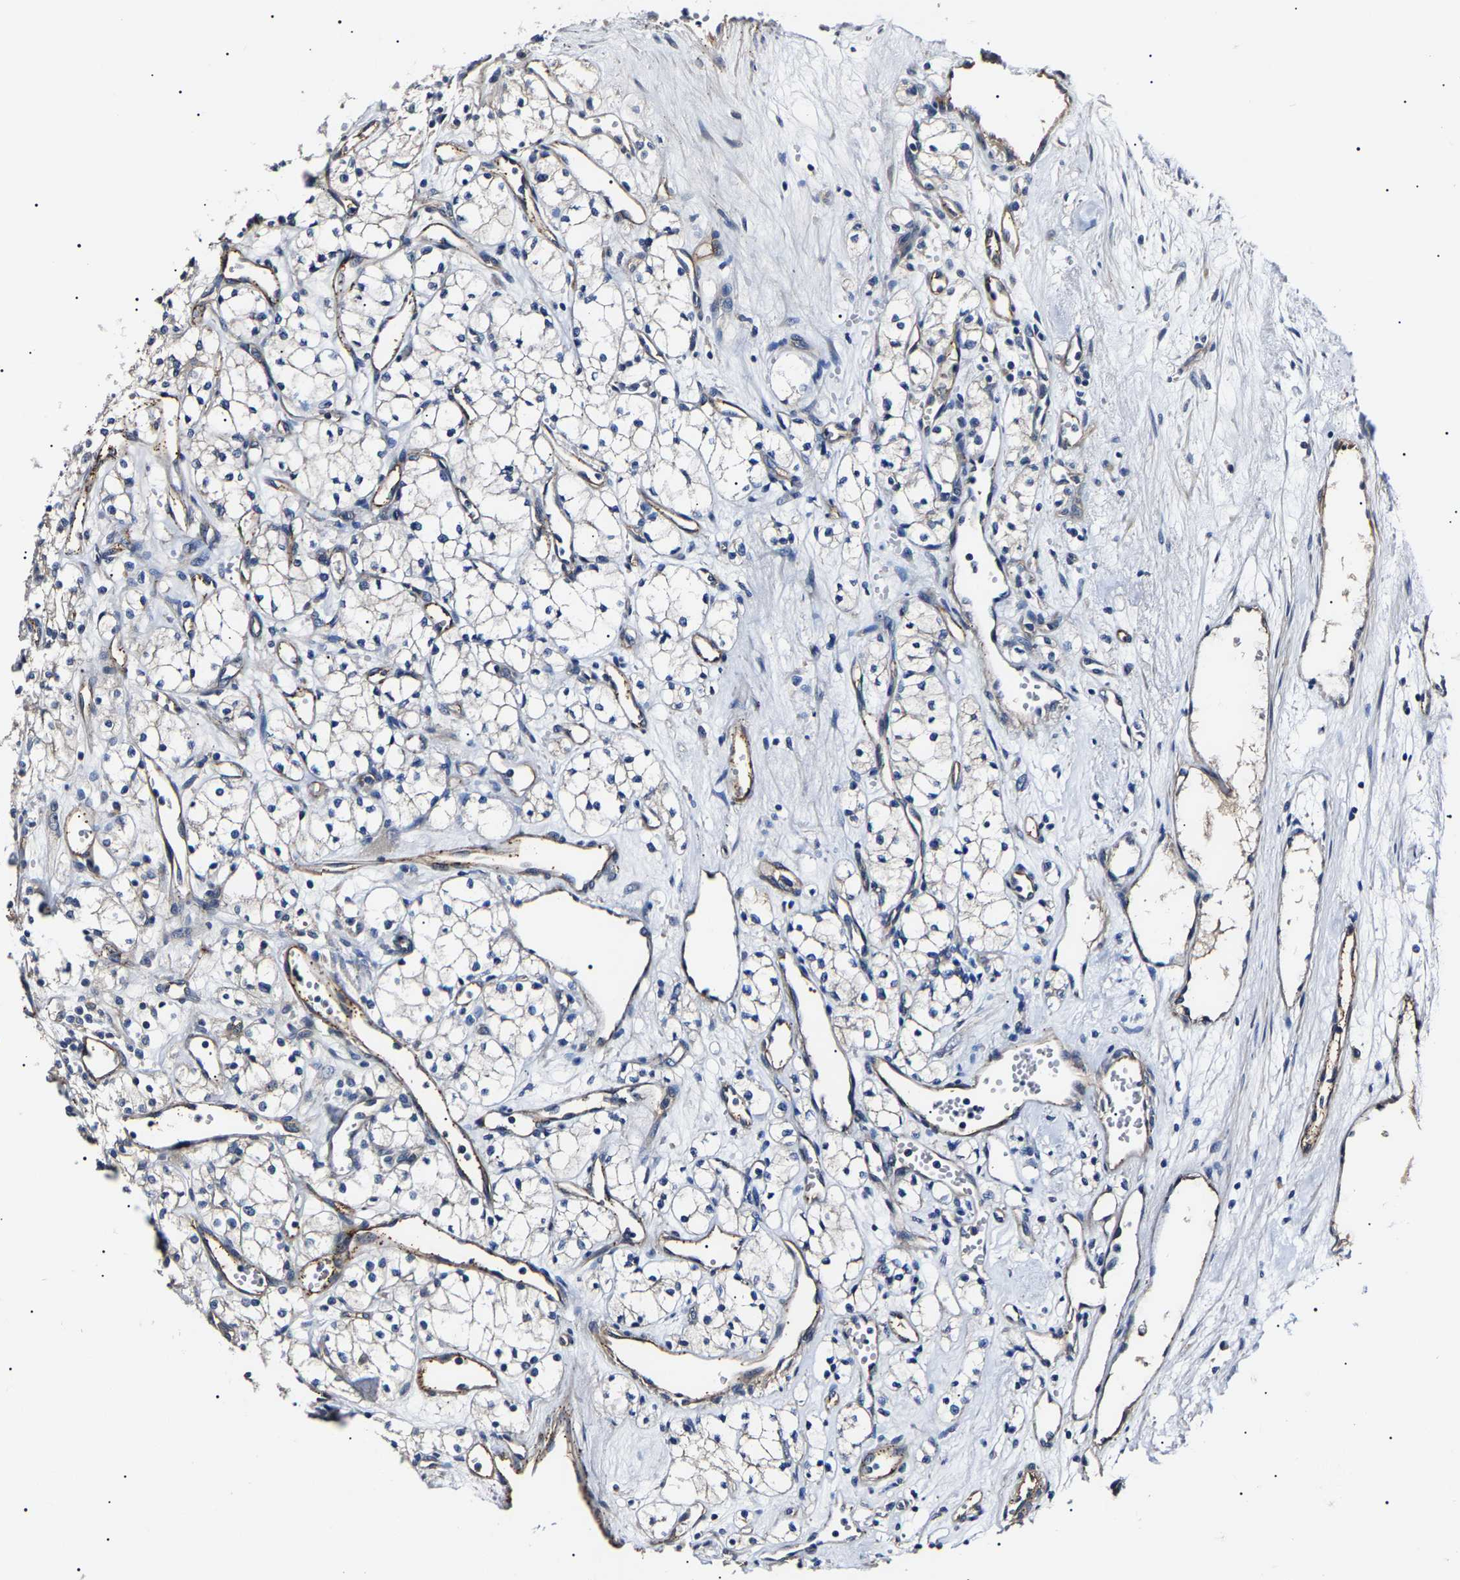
{"staining": {"intensity": "negative", "quantity": "none", "location": "none"}, "tissue": "renal cancer", "cell_type": "Tumor cells", "image_type": "cancer", "snomed": [{"axis": "morphology", "description": "Adenocarcinoma, NOS"}, {"axis": "topography", "description": "Kidney"}], "caption": "Immunohistochemistry micrograph of neoplastic tissue: adenocarcinoma (renal) stained with DAB (3,3'-diaminobenzidine) demonstrates no significant protein expression in tumor cells.", "gene": "KLHL42", "patient": {"sex": "male", "age": 59}}